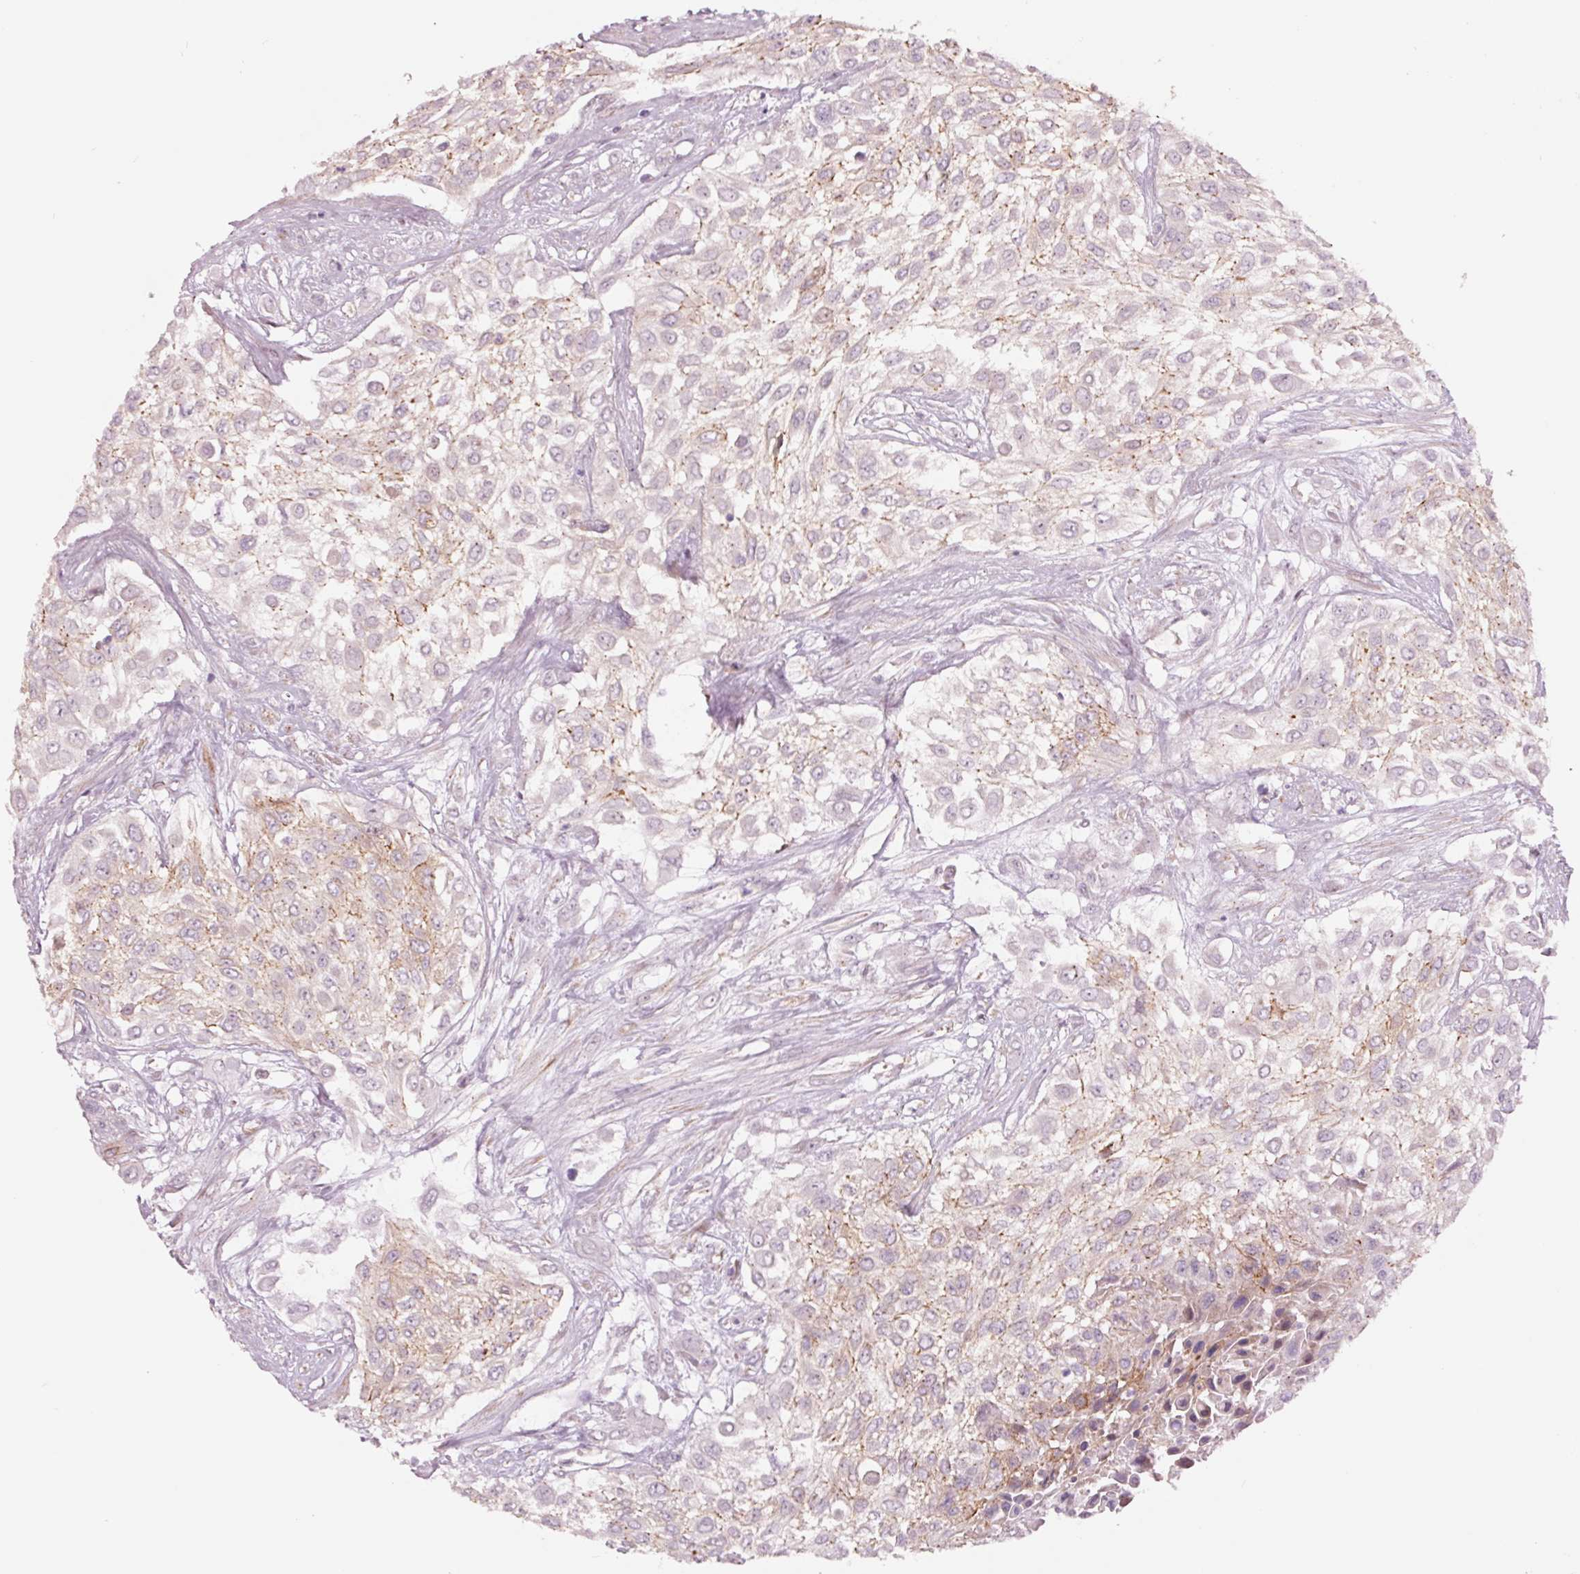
{"staining": {"intensity": "weak", "quantity": "<25%", "location": "cytoplasmic/membranous"}, "tissue": "urothelial cancer", "cell_type": "Tumor cells", "image_type": "cancer", "snomed": [{"axis": "morphology", "description": "Urothelial carcinoma, High grade"}, {"axis": "topography", "description": "Urinary bladder"}], "caption": "High magnification brightfield microscopy of urothelial carcinoma (high-grade) stained with DAB (3,3'-diaminobenzidine) (brown) and counterstained with hematoxylin (blue): tumor cells show no significant staining. Brightfield microscopy of immunohistochemistry (IHC) stained with DAB (brown) and hematoxylin (blue), captured at high magnification.", "gene": "DAPP1", "patient": {"sex": "male", "age": 57}}